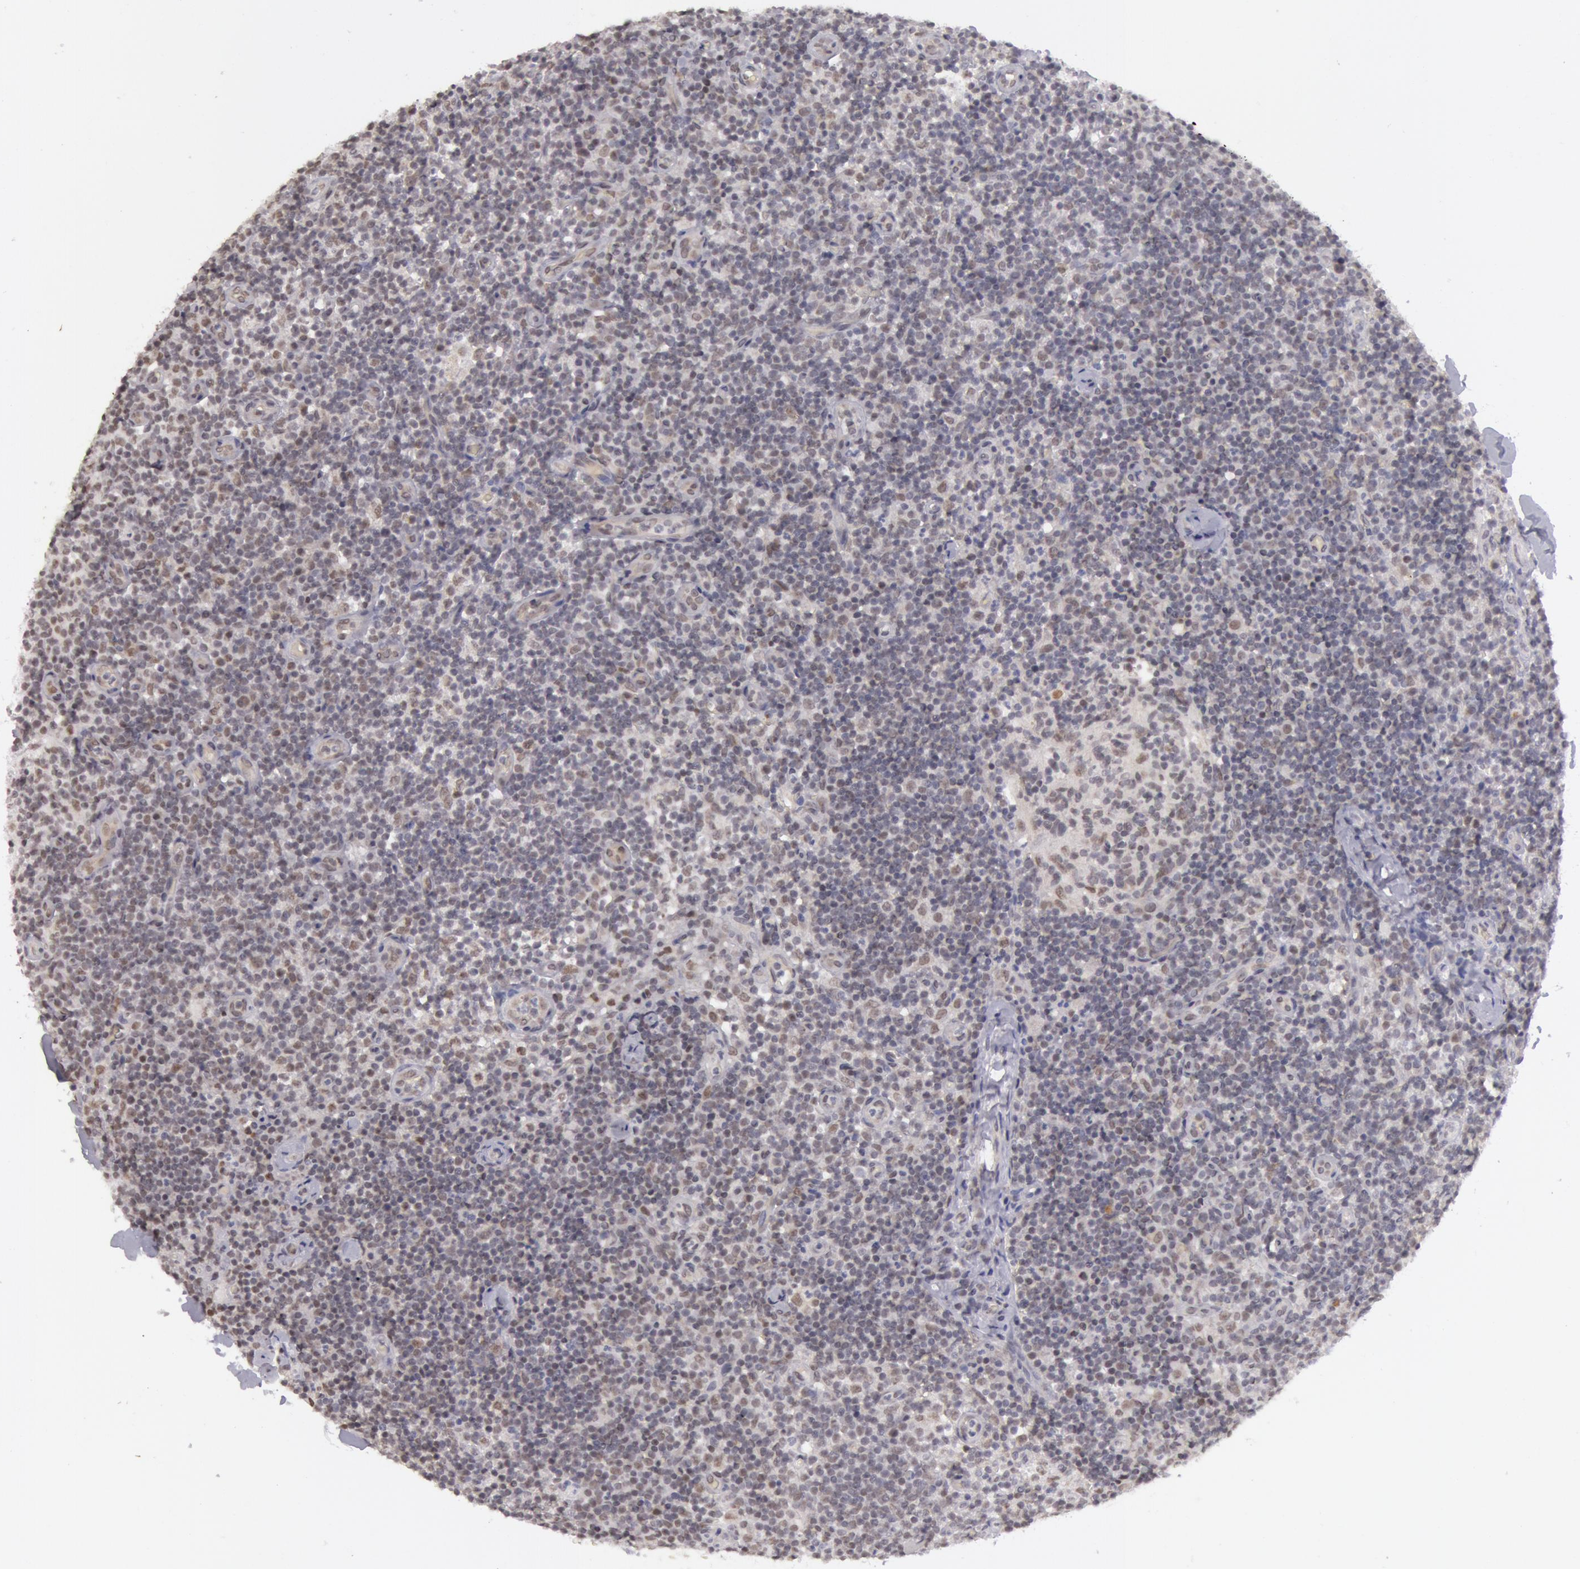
{"staining": {"intensity": "negative", "quantity": "none", "location": "none"}, "tissue": "lymph node", "cell_type": "Germinal center cells", "image_type": "normal", "snomed": [{"axis": "morphology", "description": "Normal tissue, NOS"}, {"axis": "morphology", "description": "Inflammation, NOS"}, {"axis": "topography", "description": "Lymph node"}], "caption": "Immunohistochemistry photomicrograph of benign lymph node: human lymph node stained with DAB exhibits no significant protein positivity in germinal center cells.", "gene": "VRTN", "patient": {"sex": "male", "age": 46}}